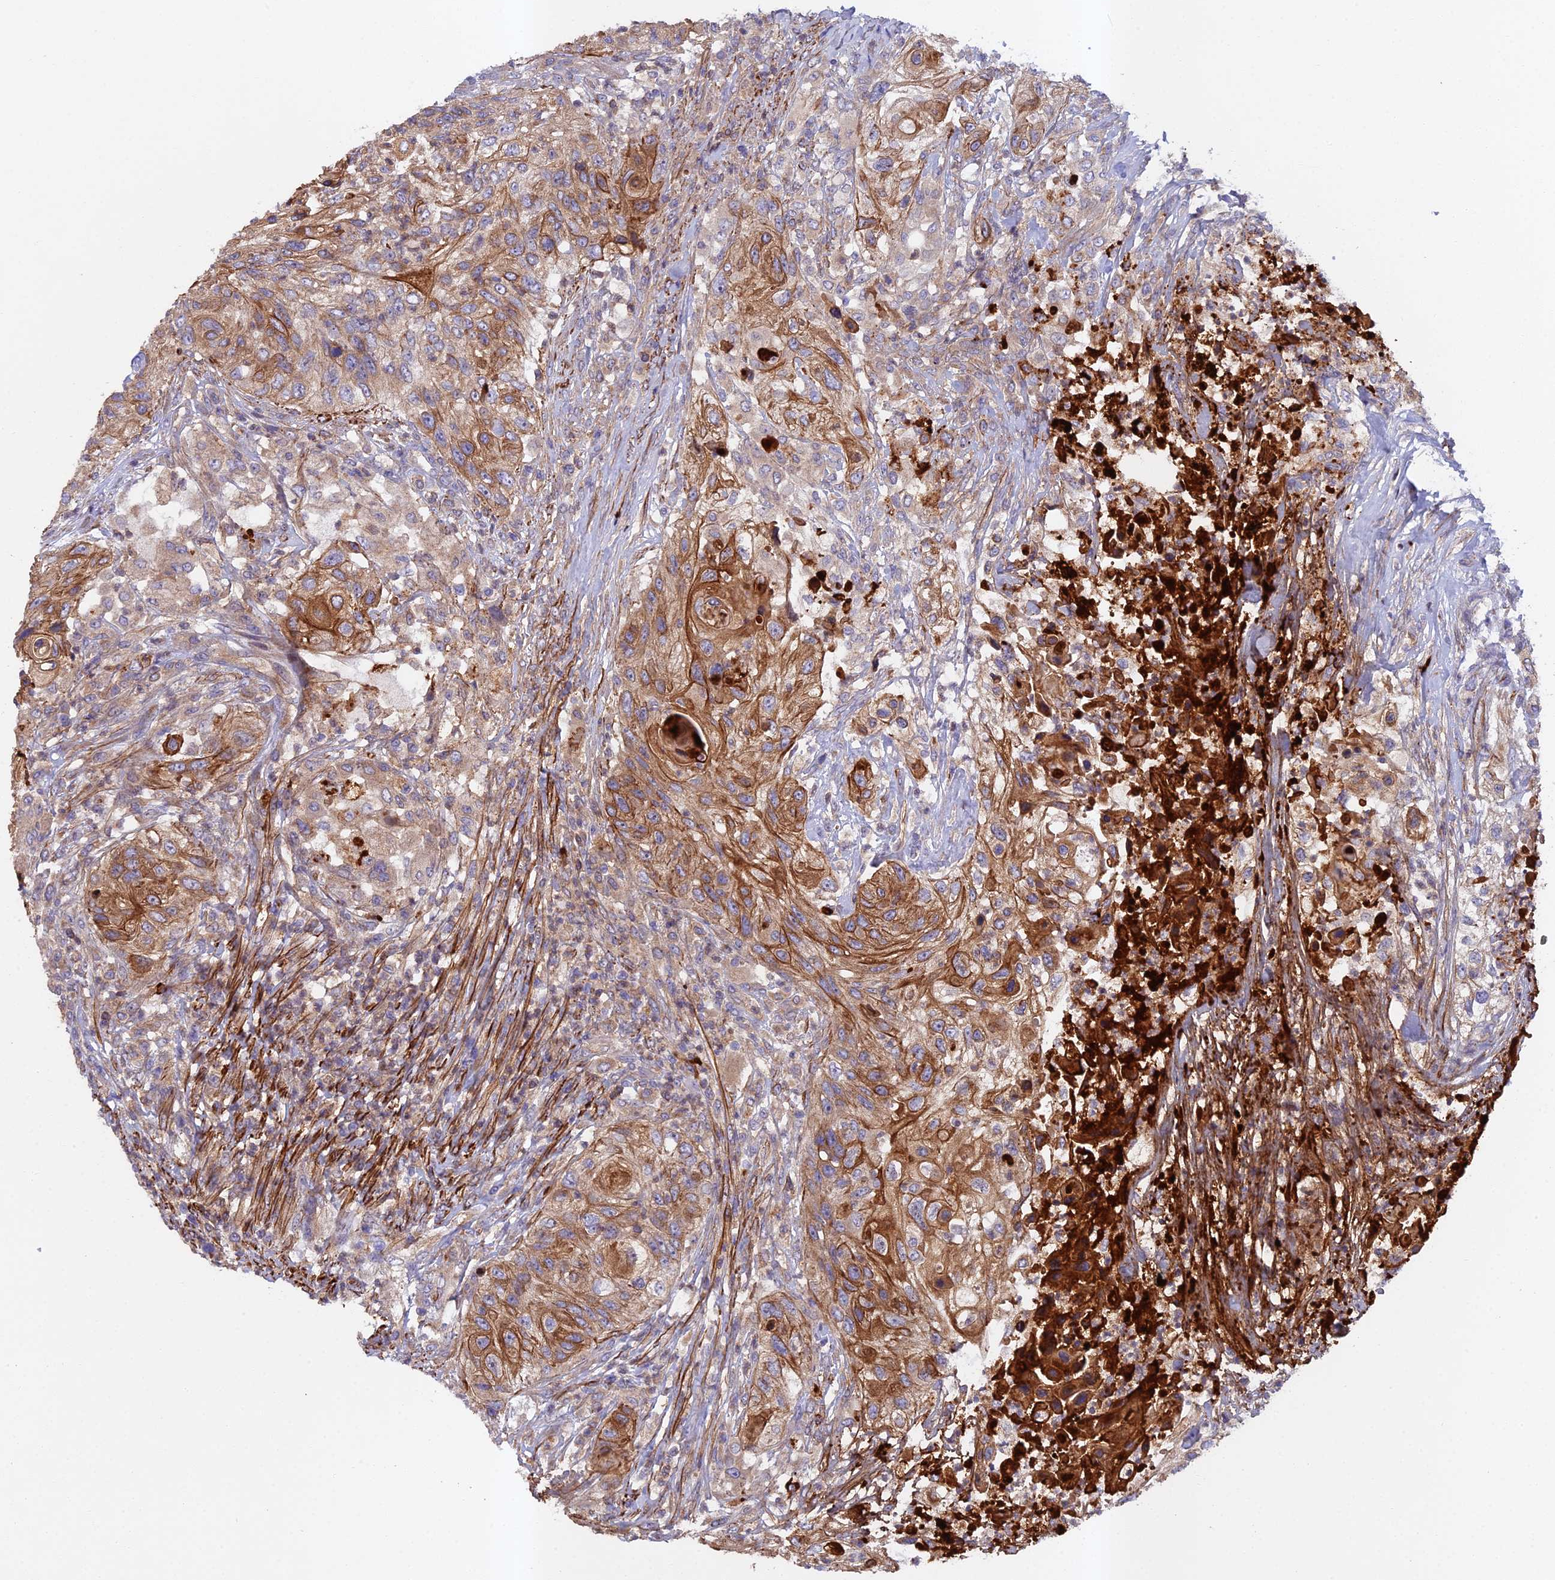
{"staining": {"intensity": "moderate", "quantity": ">75%", "location": "cytoplasmic/membranous"}, "tissue": "urothelial cancer", "cell_type": "Tumor cells", "image_type": "cancer", "snomed": [{"axis": "morphology", "description": "Urothelial carcinoma, High grade"}, {"axis": "topography", "description": "Urinary bladder"}], "caption": "This is a histology image of immunohistochemistry staining of high-grade urothelial carcinoma, which shows moderate positivity in the cytoplasmic/membranous of tumor cells.", "gene": "RALGAPA2", "patient": {"sex": "female", "age": 60}}